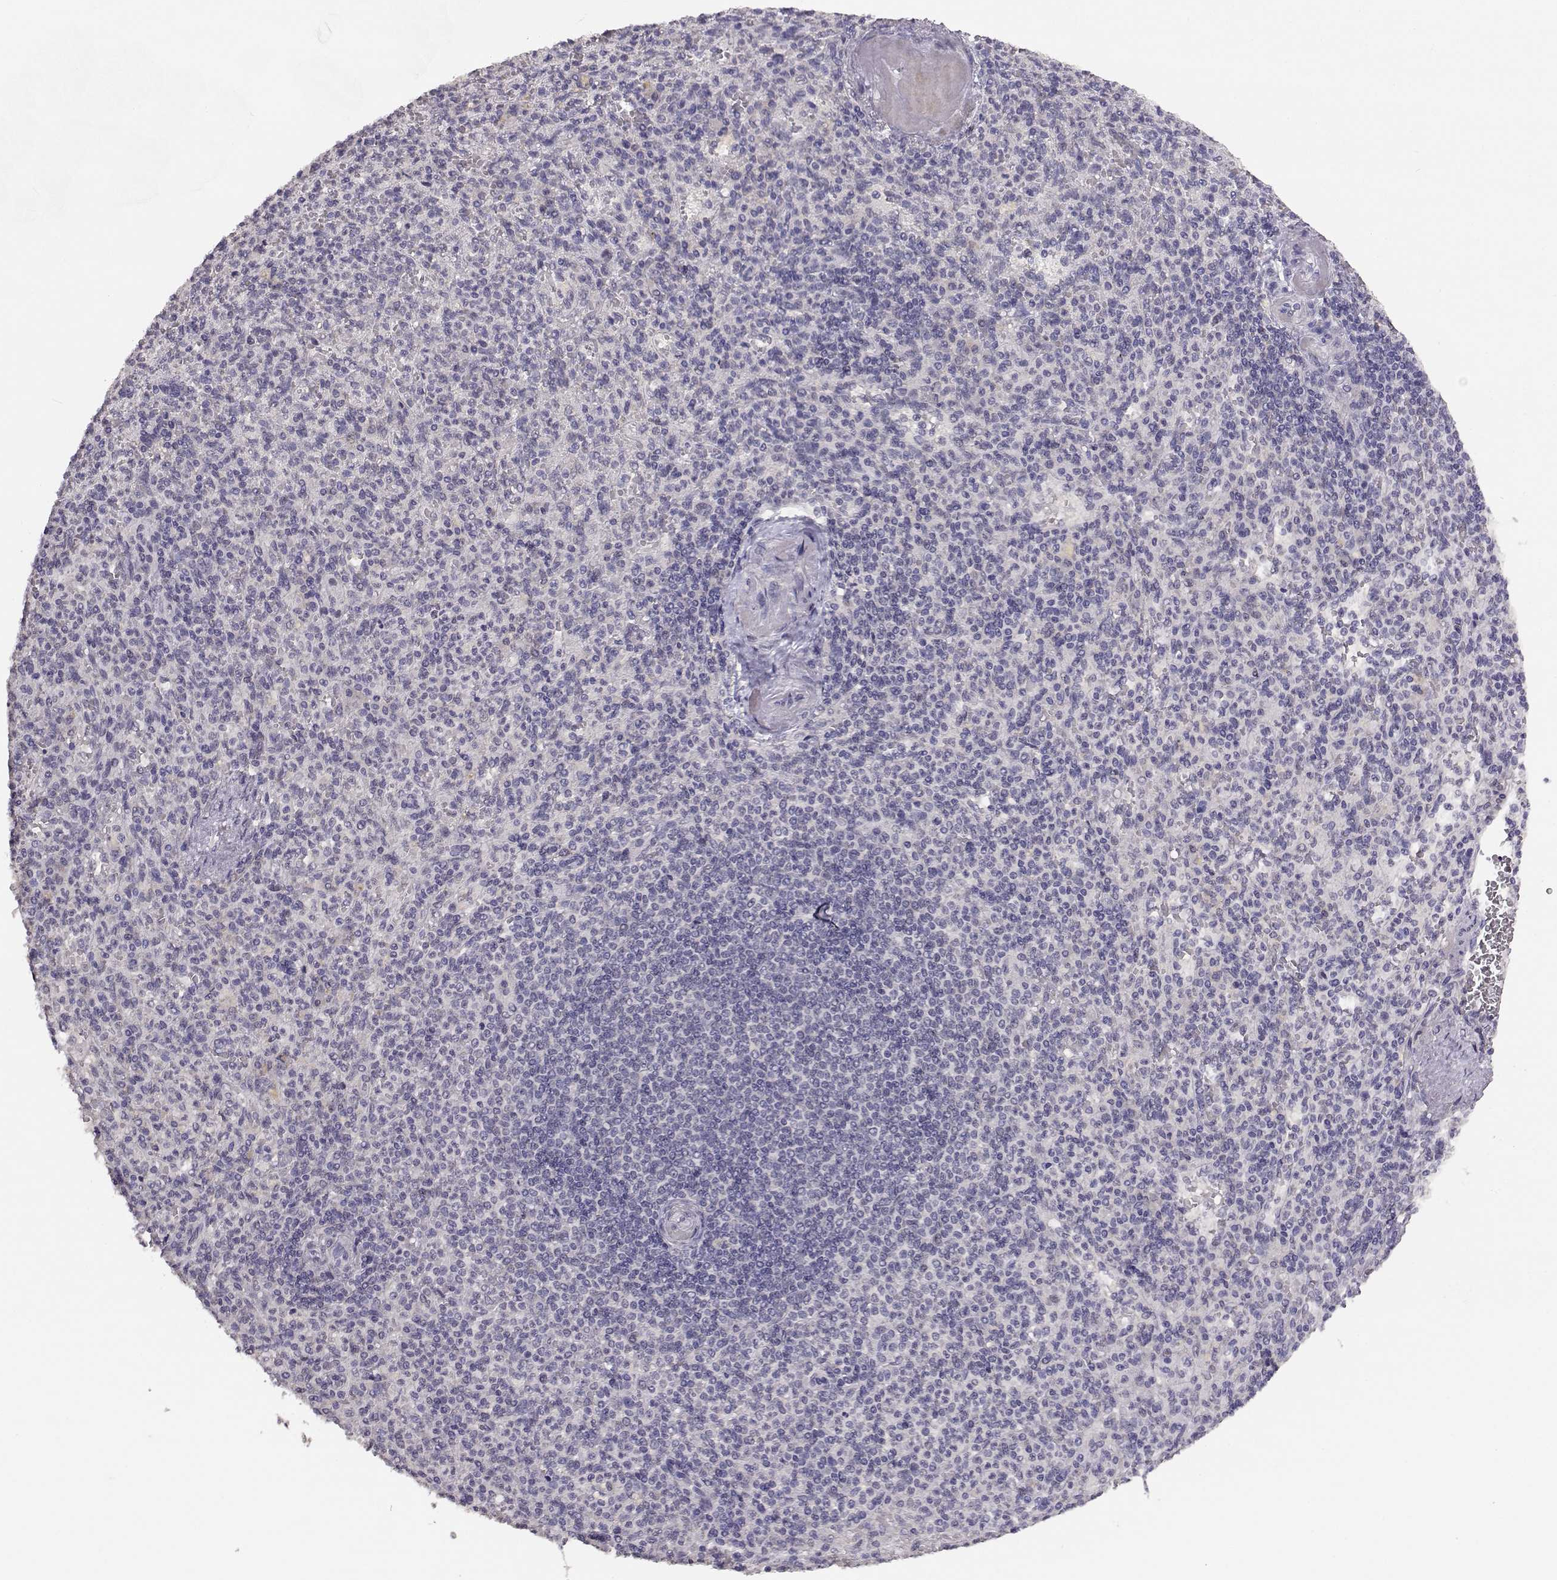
{"staining": {"intensity": "negative", "quantity": "none", "location": "none"}, "tissue": "spleen", "cell_type": "Cells in red pulp", "image_type": "normal", "snomed": [{"axis": "morphology", "description": "Normal tissue, NOS"}, {"axis": "topography", "description": "Spleen"}], "caption": "This is a micrograph of immunohistochemistry staining of benign spleen, which shows no expression in cells in red pulp. The staining was performed using DAB (3,3'-diaminobenzidine) to visualize the protein expression in brown, while the nuclei were stained in blue with hematoxylin (Magnification: 20x).", "gene": "RHOXF2", "patient": {"sex": "female", "age": 74}}